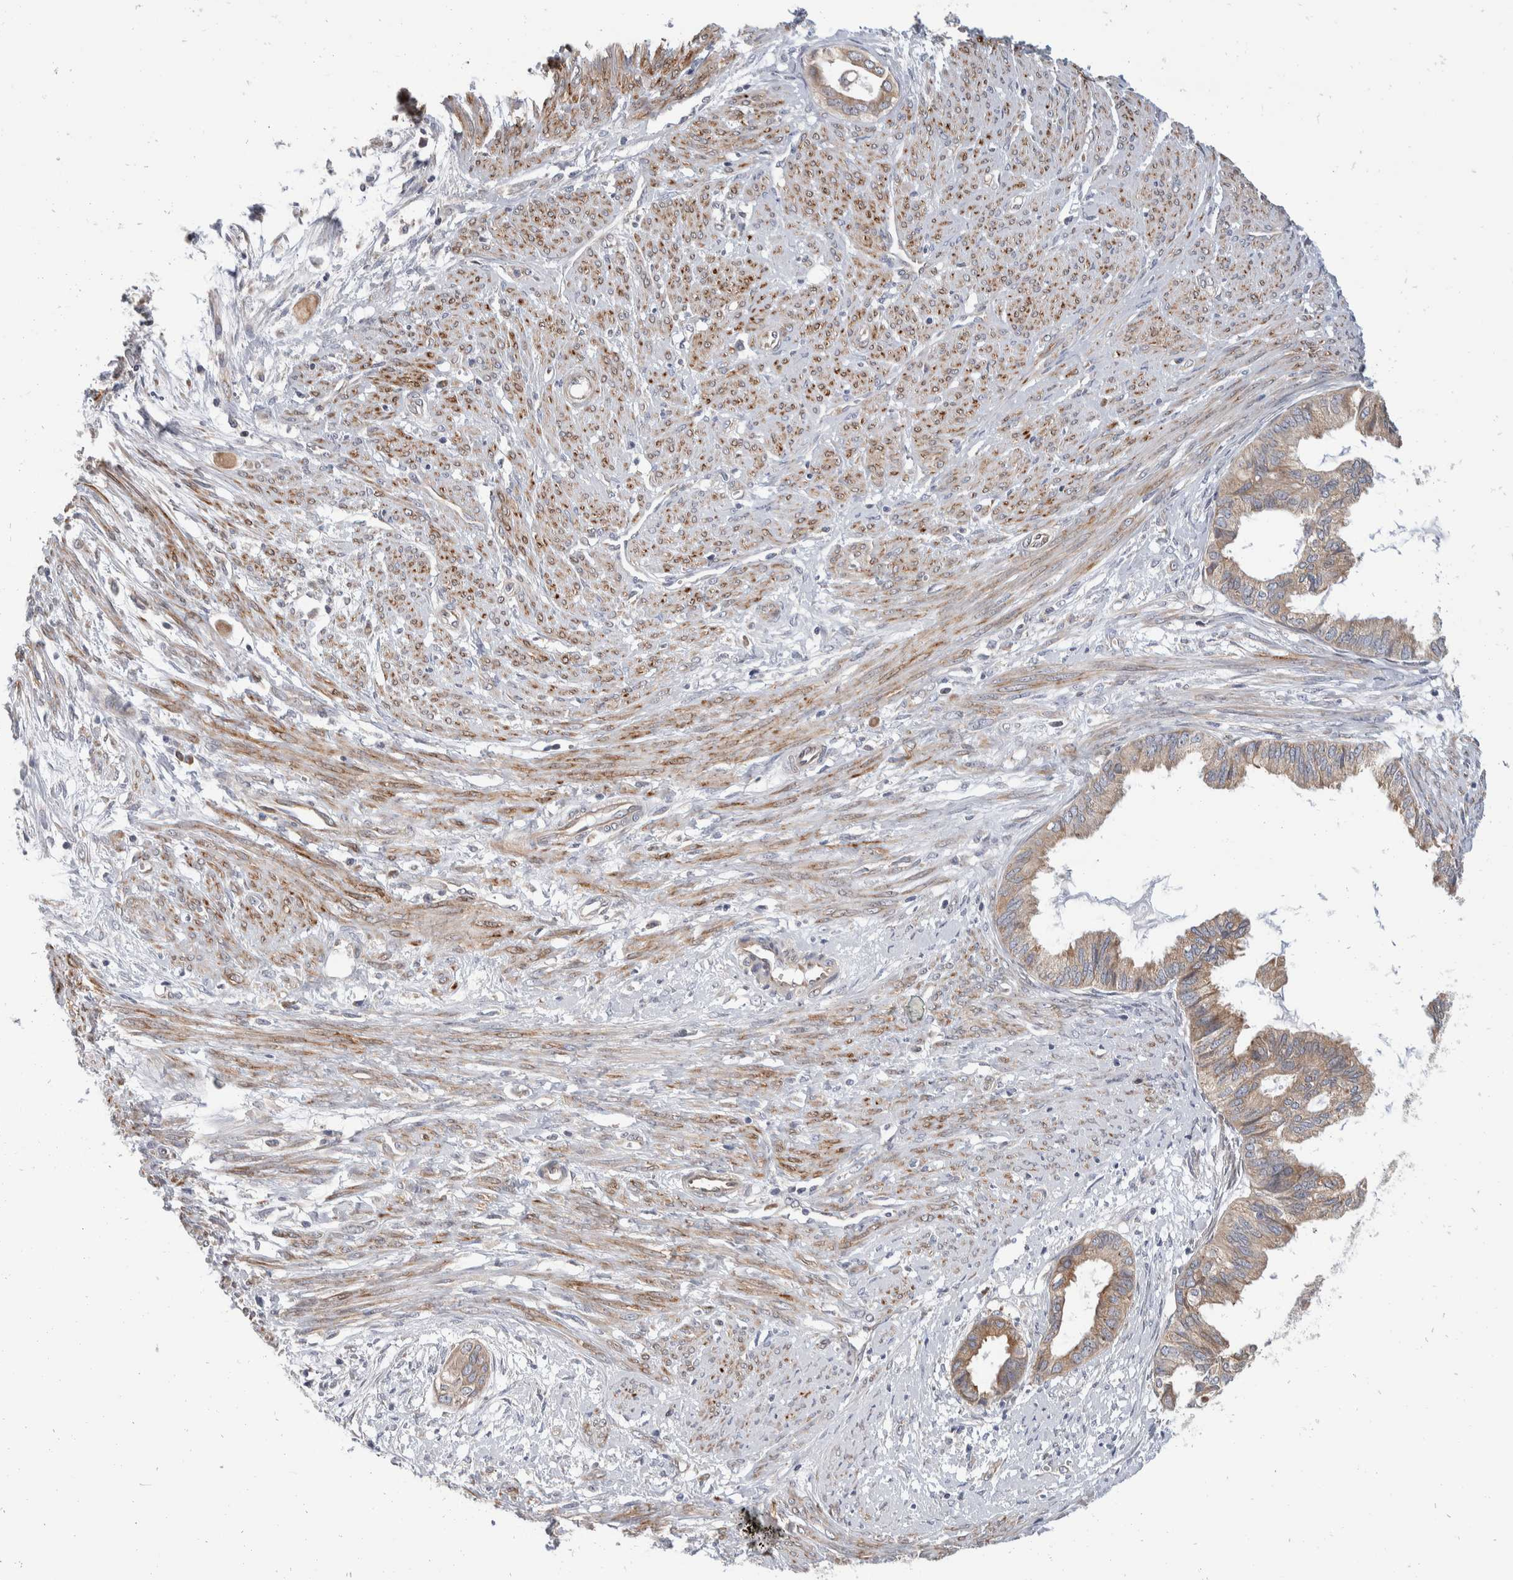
{"staining": {"intensity": "weak", "quantity": ">75%", "location": "cytoplasmic/membranous"}, "tissue": "cervical cancer", "cell_type": "Tumor cells", "image_type": "cancer", "snomed": [{"axis": "morphology", "description": "Normal tissue, NOS"}, {"axis": "morphology", "description": "Adenocarcinoma, NOS"}, {"axis": "topography", "description": "Cervix"}, {"axis": "topography", "description": "Endometrium"}], "caption": "This photomicrograph exhibits IHC staining of cervical cancer, with low weak cytoplasmic/membranous staining in about >75% of tumor cells.", "gene": "TMEM245", "patient": {"sex": "female", "age": 86}}